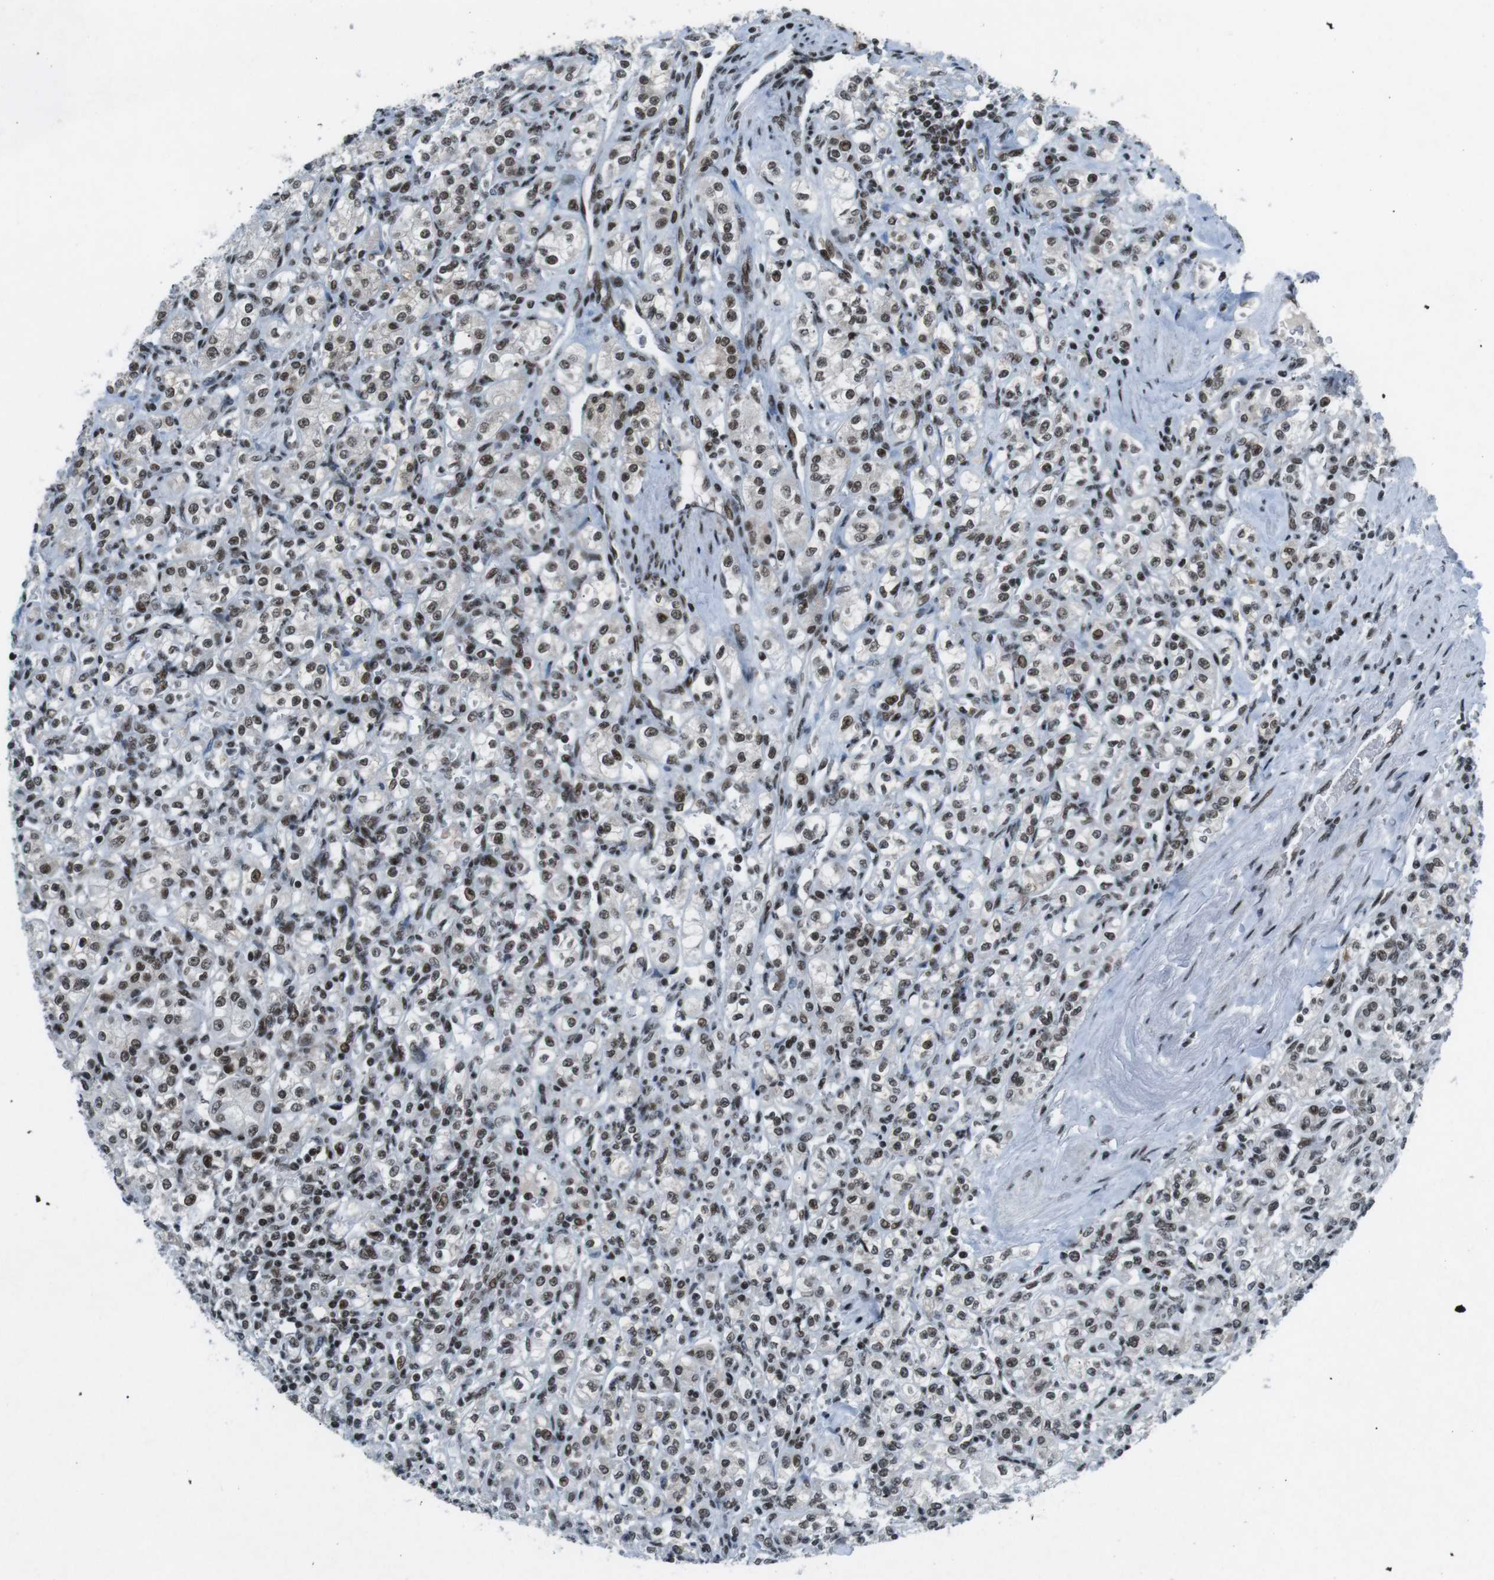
{"staining": {"intensity": "strong", "quantity": ">75%", "location": "nuclear"}, "tissue": "renal cancer", "cell_type": "Tumor cells", "image_type": "cancer", "snomed": [{"axis": "morphology", "description": "Adenocarcinoma, NOS"}, {"axis": "topography", "description": "Kidney"}], "caption": "Adenocarcinoma (renal) stained for a protein shows strong nuclear positivity in tumor cells. The staining was performed using DAB (3,3'-diaminobenzidine) to visualize the protein expression in brown, while the nuclei were stained in blue with hematoxylin (Magnification: 20x).", "gene": "TAF1", "patient": {"sex": "male", "age": 77}}